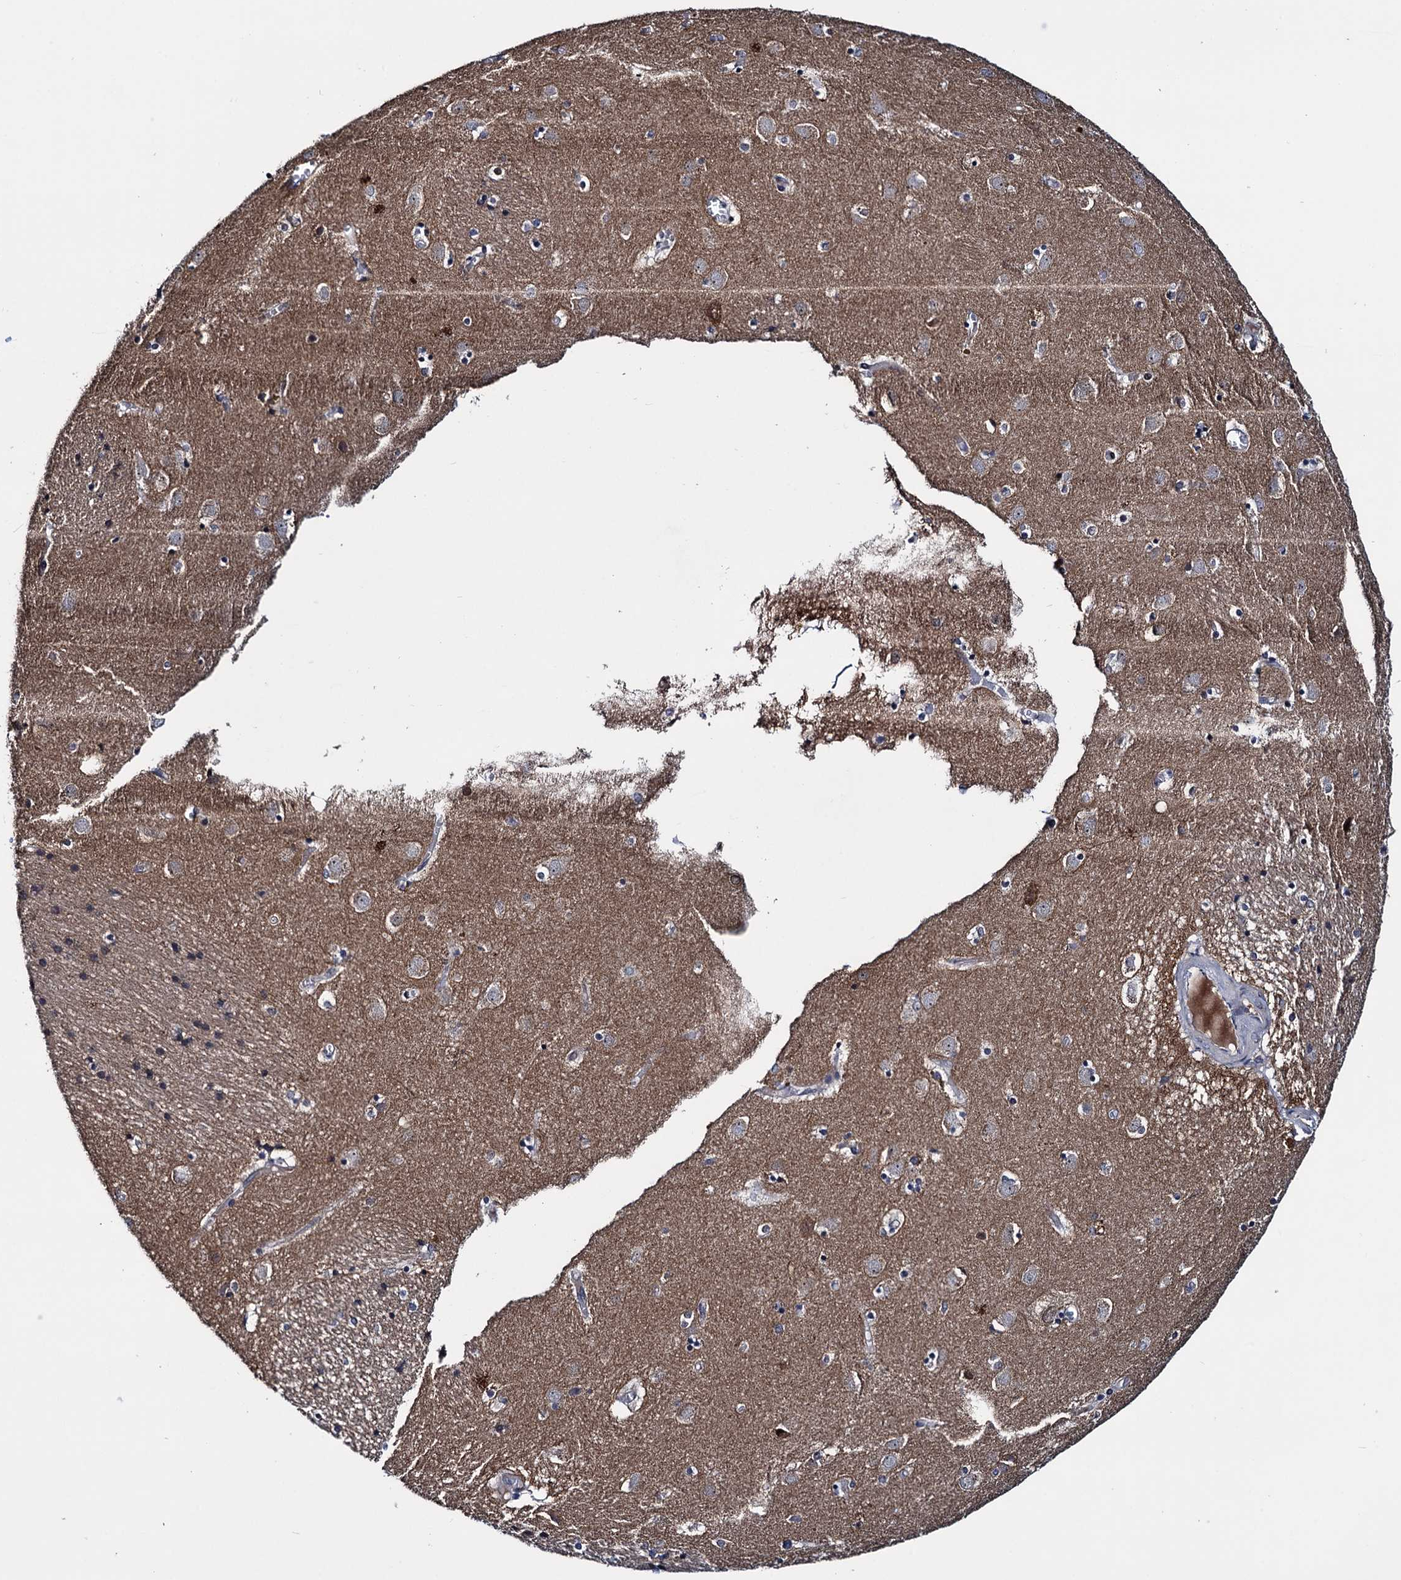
{"staining": {"intensity": "weak", "quantity": "<25%", "location": "cytoplasmic/membranous"}, "tissue": "caudate", "cell_type": "Glial cells", "image_type": "normal", "snomed": [{"axis": "morphology", "description": "Normal tissue, NOS"}, {"axis": "topography", "description": "Lateral ventricle wall"}], "caption": "Photomicrograph shows no significant protein staining in glial cells of unremarkable caudate. The staining was performed using DAB (3,3'-diaminobenzidine) to visualize the protein expression in brown, while the nuclei were stained in blue with hematoxylin (Magnification: 20x).", "gene": "EYA4", "patient": {"sex": "male", "age": 70}}